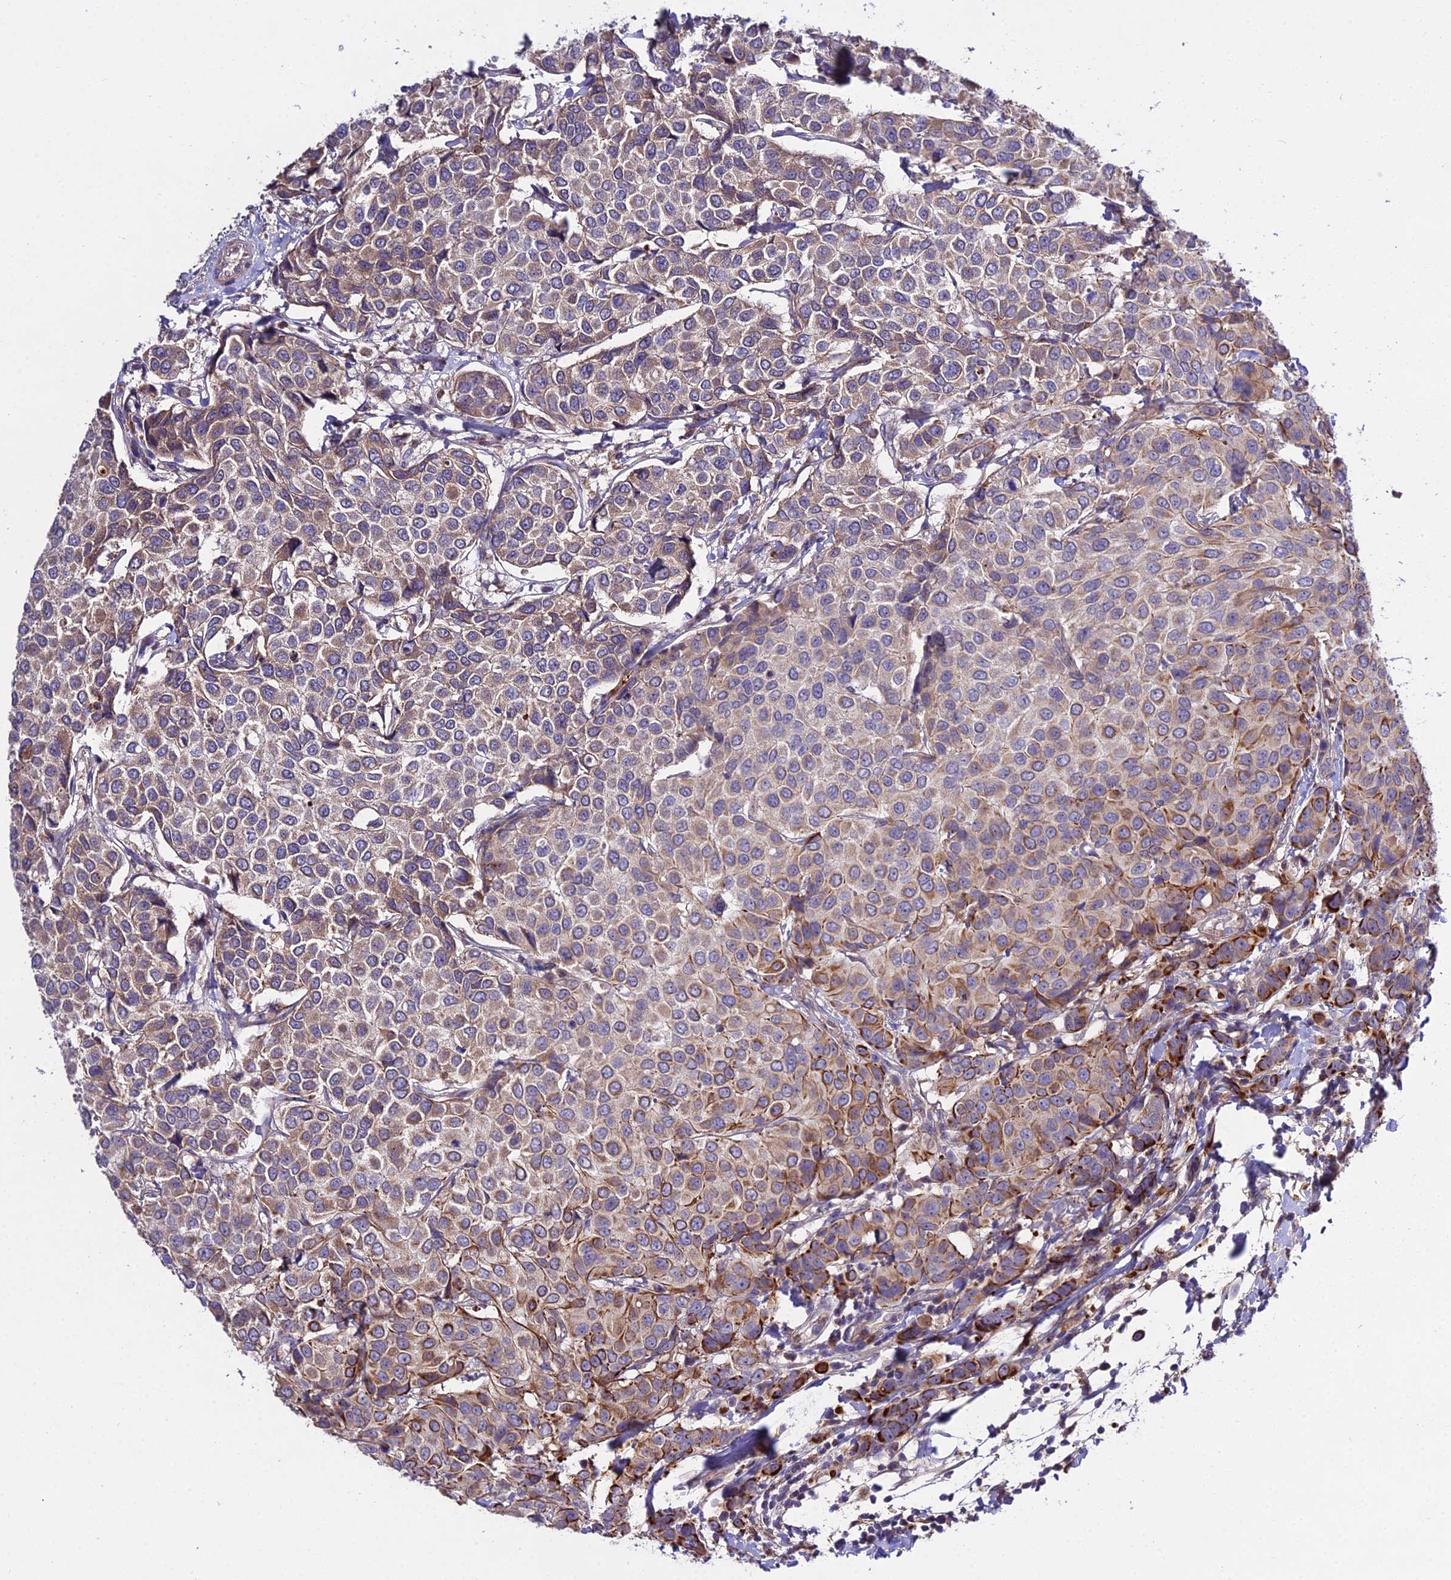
{"staining": {"intensity": "moderate", "quantity": "<25%", "location": "cytoplasmic/membranous"}, "tissue": "breast cancer", "cell_type": "Tumor cells", "image_type": "cancer", "snomed": [{"axis": "morphology", "description": "Duct carcinoma"}, {"axis": "topography", "description": "Breast"}], "caption": "Approximately <25% of tumor cells in invasive ductal carcinoma (breast) exhibit moderate cytoplasmic/membranous protein expression as visualized by brown immunohistochemical staining.", "gene": "EID2", "patient": {"sex": "female", "age": 55}}